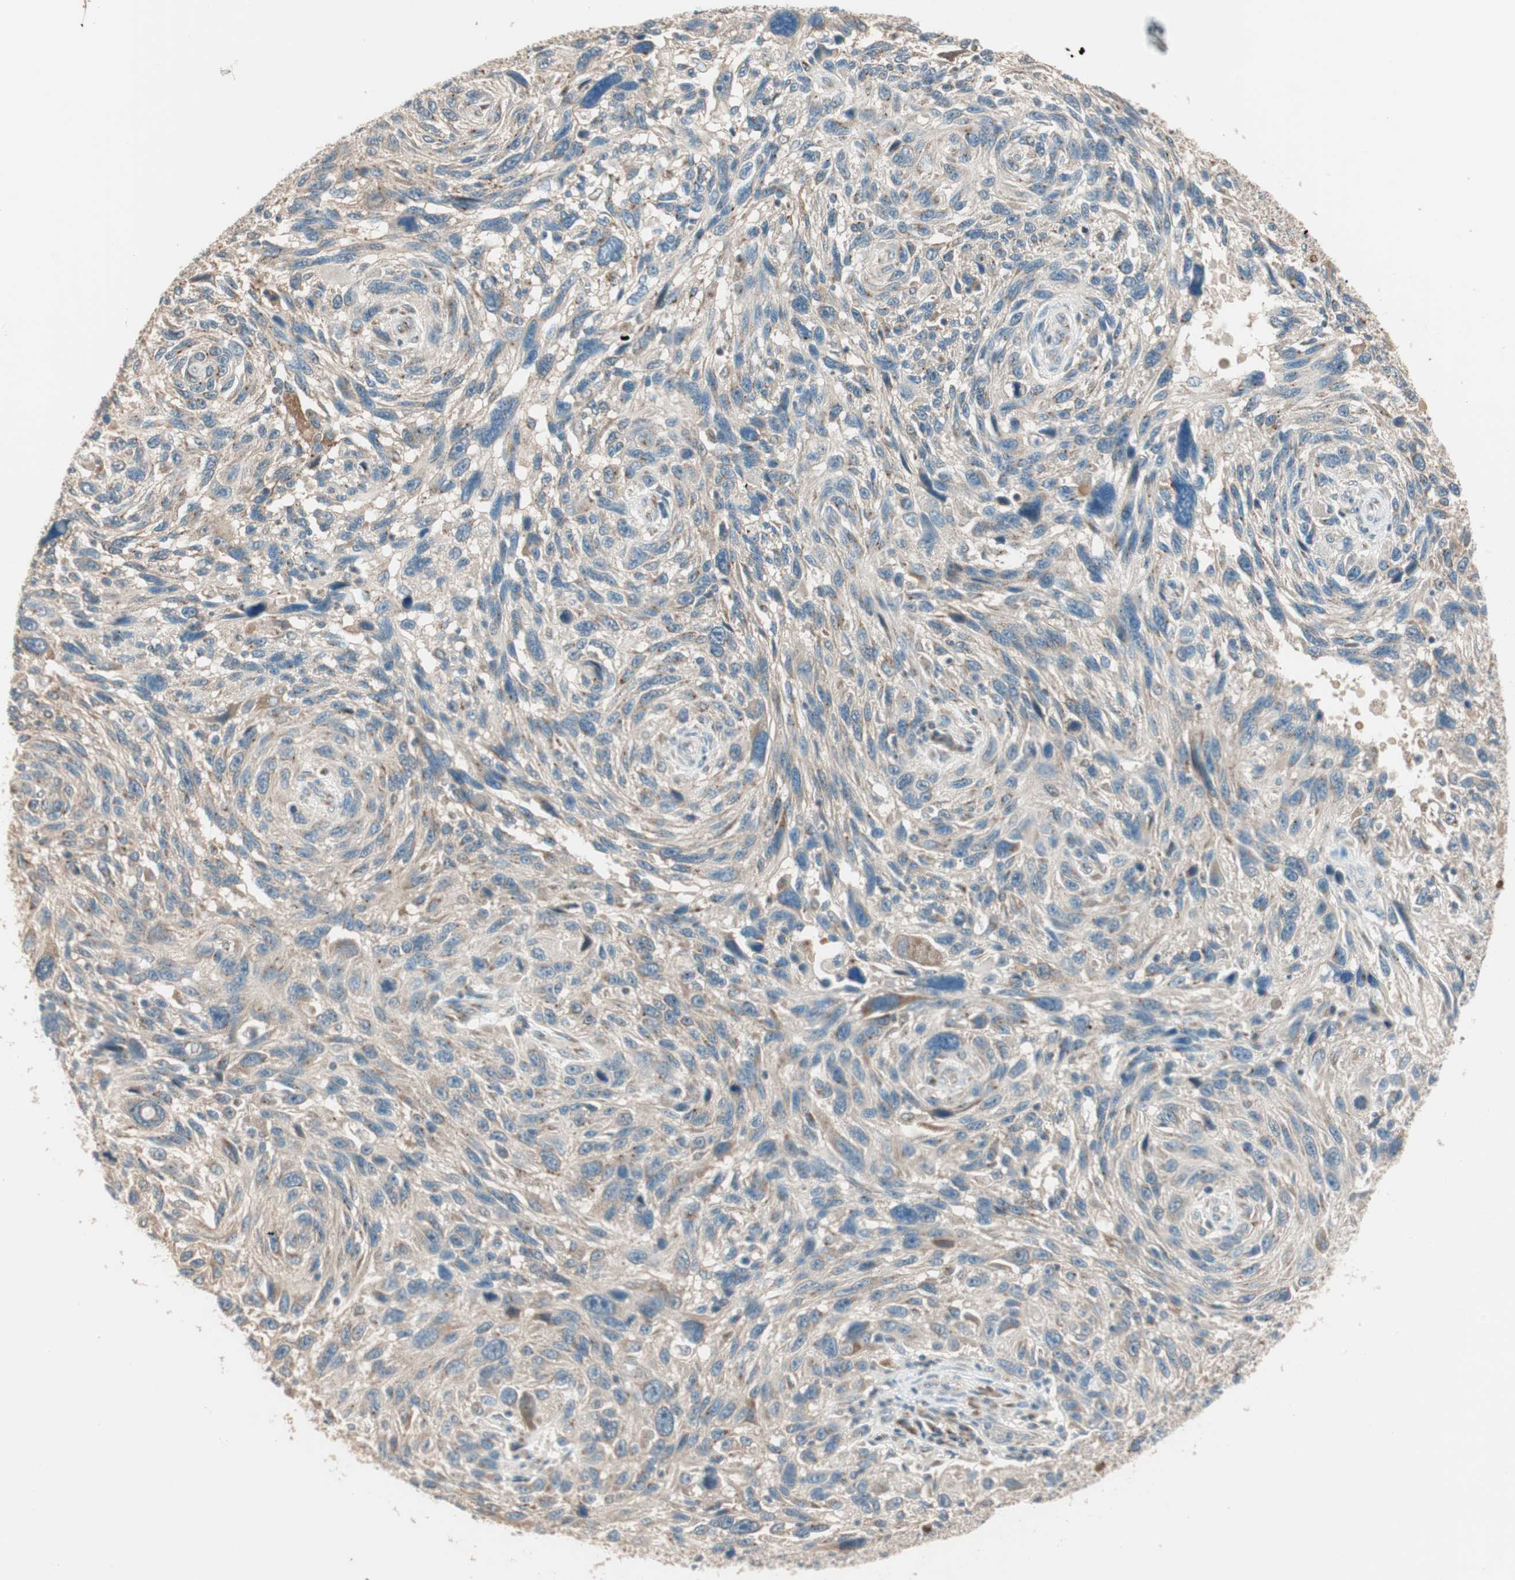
{"staining": {"intensity": "weak", "quantity": "25%-75%", "location": "cytoplasmic/membranous"}, "tissue": "melanoma", "cell_type": "Tumor cells", "image_type": "cancer", "snomed": [{"axis": "morphology", "description": "Malignant melanoma, NOS"}, {"axis": "topography", "description": "Skin"}], "caption": "Immunohistochemical staining of malignant melanoma demonstrates low levels of weak cytoplasmic/membranous expression in approximately 25%-75% of tumor cells. (IHC, brightfield microscopy, high magnification).", "gene": "SEC16A", "patient": {"sex": "male", "age": 53}}